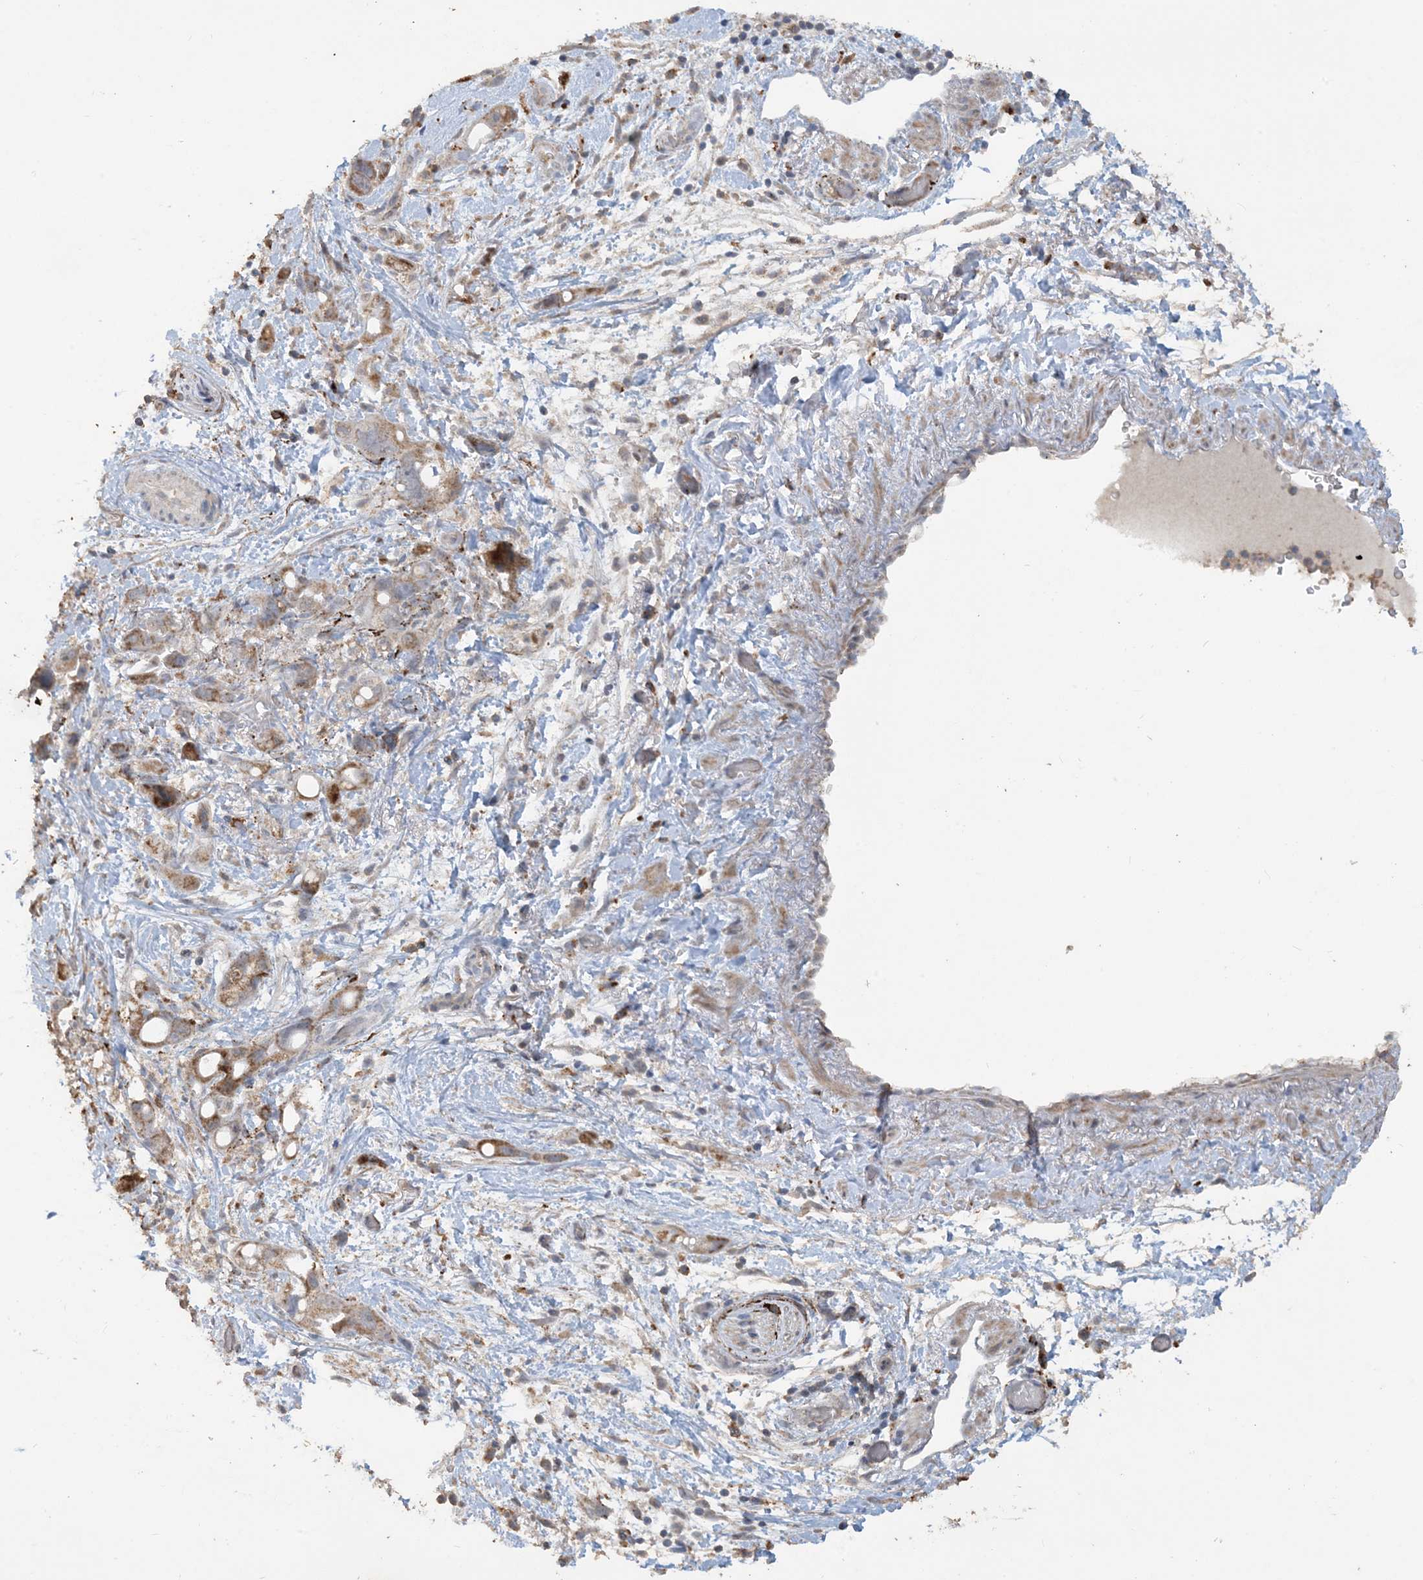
{"staining": {"intensity": "moderate", "quantity": ">75%", "location": "cytoplasmic/membranous"}, "tissue": "pancreatic cancer", "cell_type": "Tumor cells", "image_type": "cancer", "snomed": [{"axis": "morphology", "description": "Normal tissue, NOS"}, {"axis": "morphology", "description": "Adenocarcinoma, NOS"}, {"axis": "topography", "description": "Pancreas"}], "caption": "Pancreatic cancer stained with IHC demonstrates moderate cytoplasmic/membranous expression in approximately >75% of tumor cells.", "gene": "SFMBT2", "patient": {"sex": "female", "age": 68}}